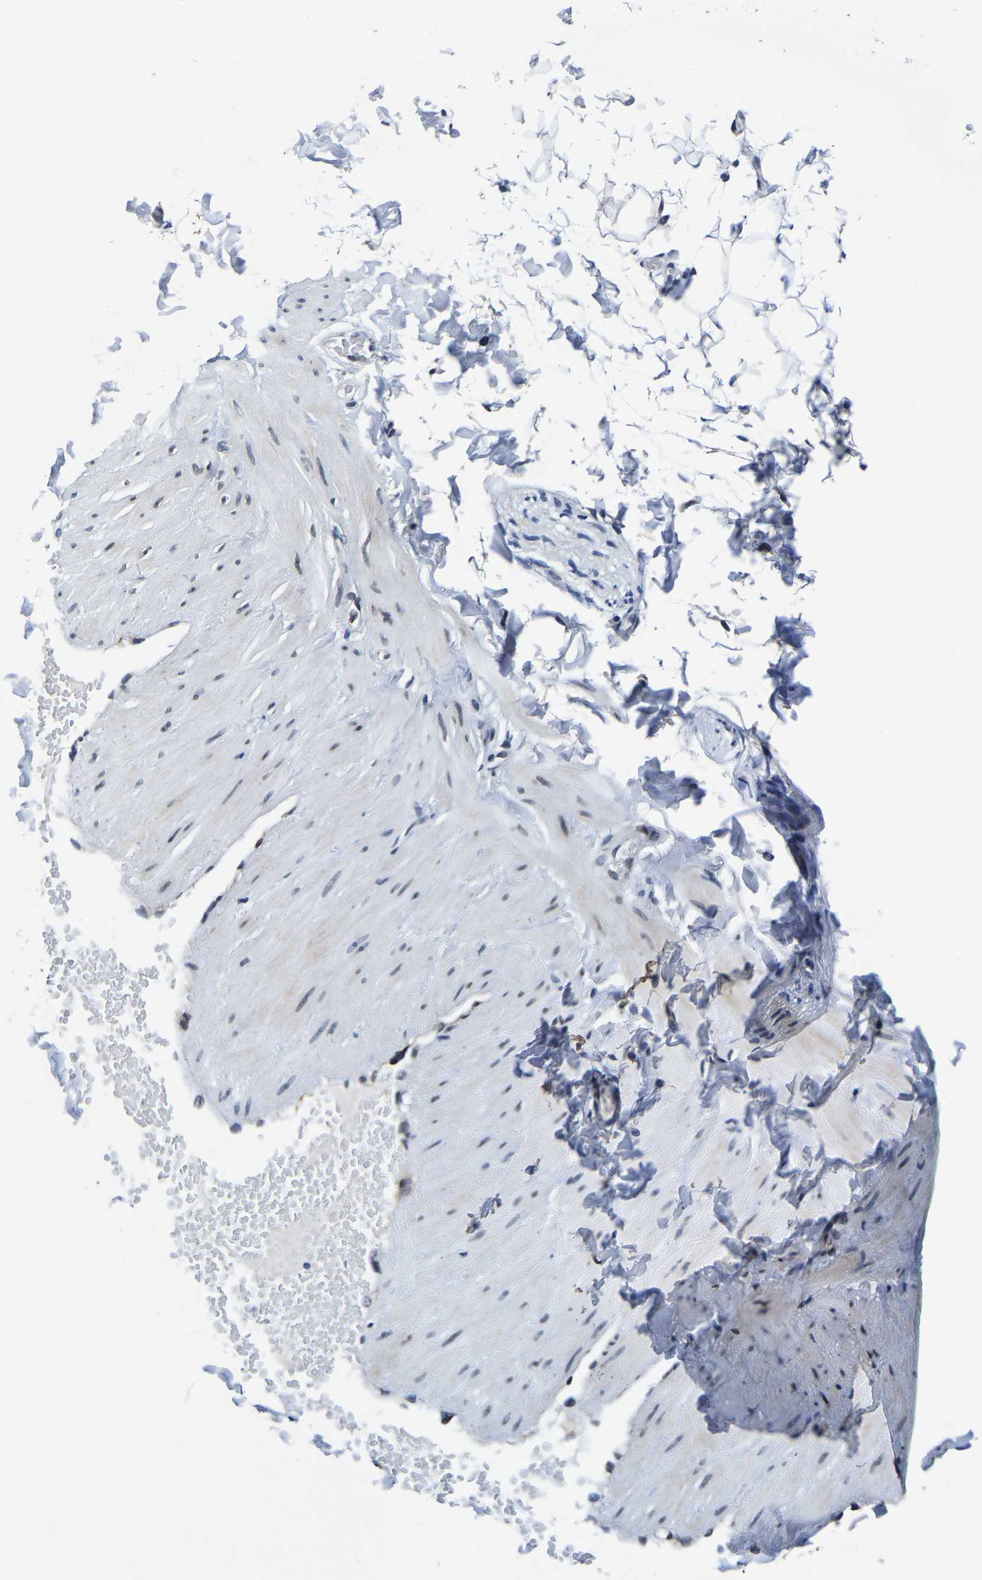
{"staining": {"intensity": "negative", "quantity": "none", "location": "none"}, "tissue": "adipose tissue", "cell_type": "Adipocytes", "image_type": "normal", "snomed": [{"axis": "morphology", "description": "Normal tissue, NOS"}, {"axis": "topography", "description": "Adipose tissue"}, {"axis": "topography", "description": "Vascular tissue"}, {"axis": "topography", "description": "Peripheral nerve tissue"}], "caption": "This micrograph is of unremarkable adipose tissue stained with immunohistochemistry to label a protein in brown with the nuclei are counter-stained blue. There is no staining in adipocytes.", "gene": "UBN2", "patient": {"sex": "male", "age": 25}}